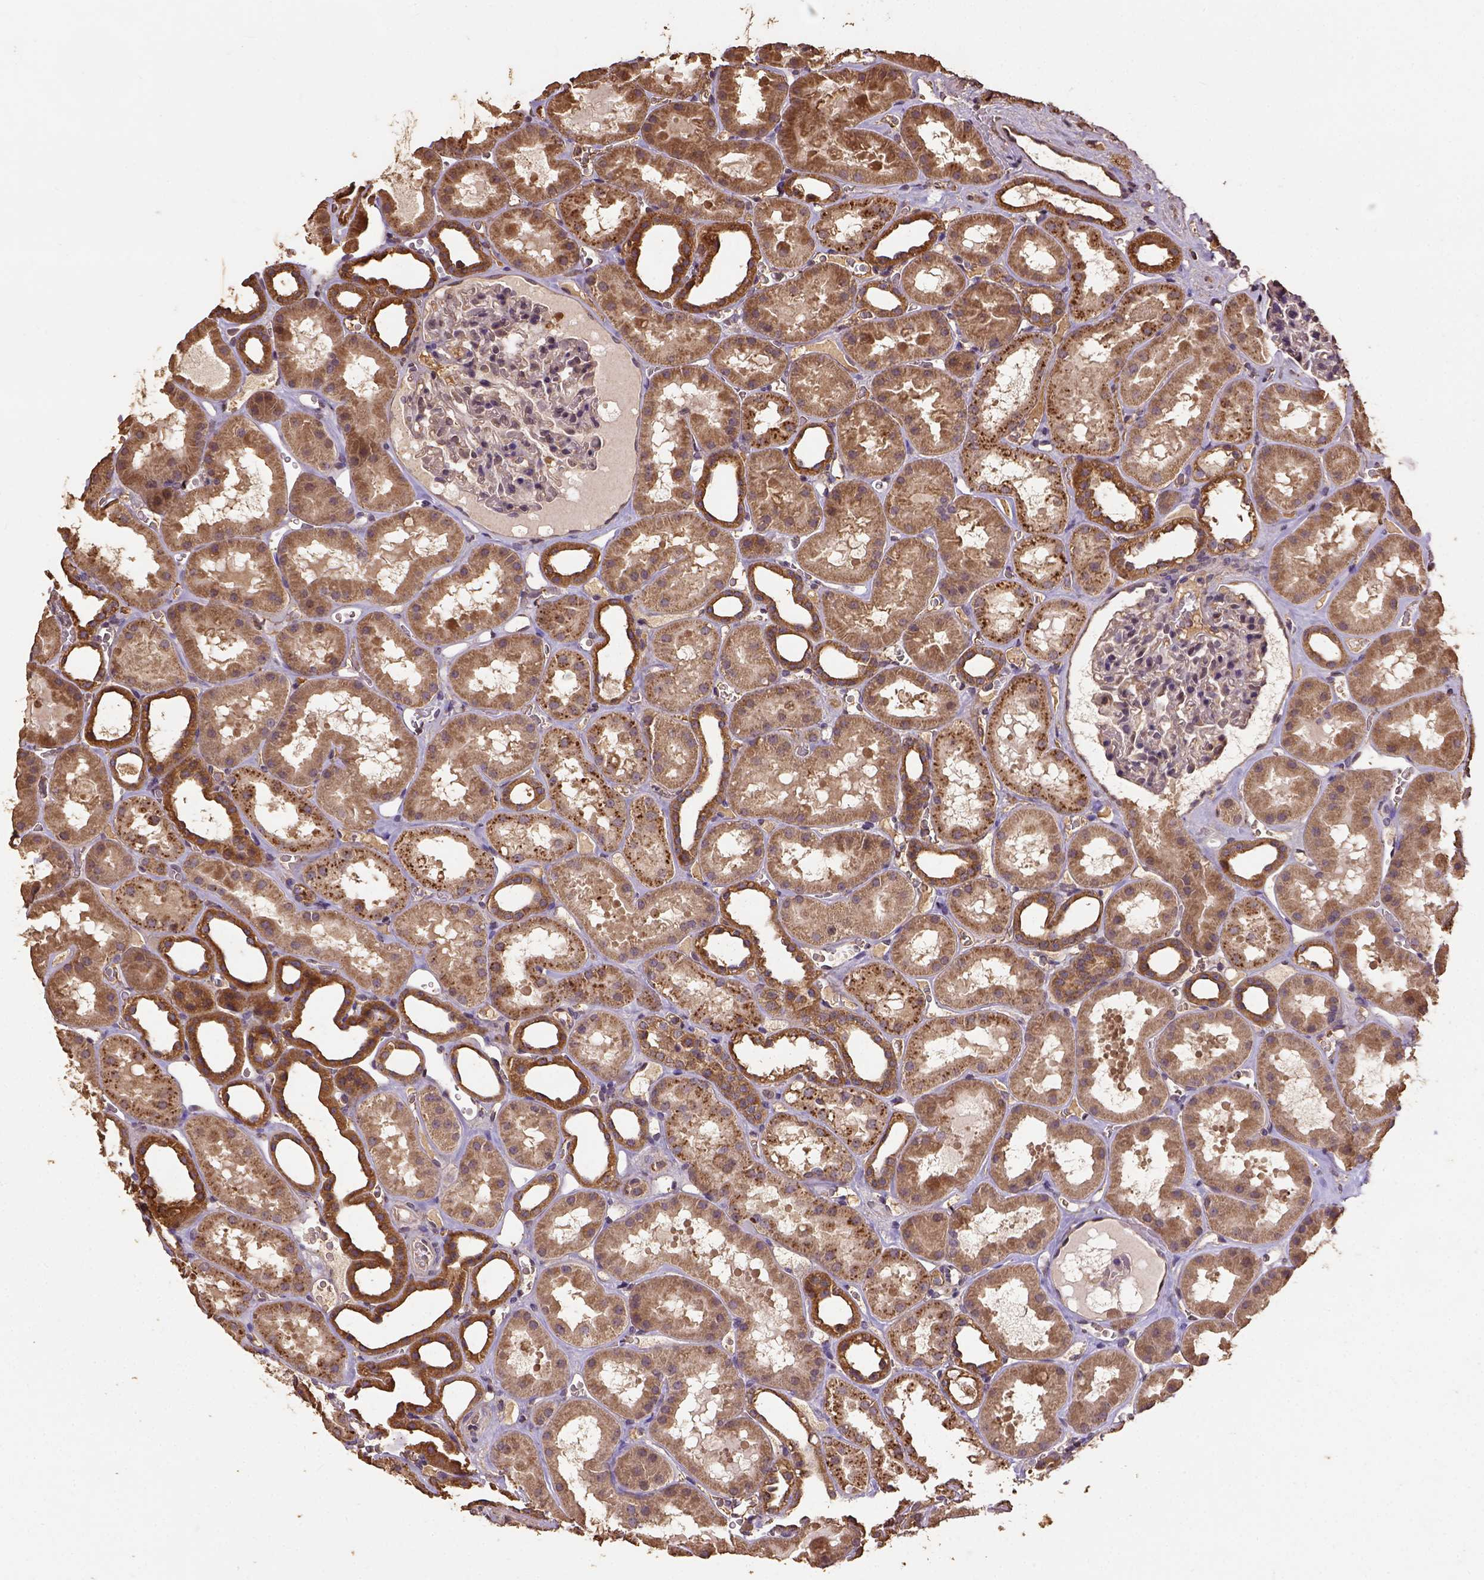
{"staining": {"intensity": "weak", "quantity": "<25%", "location": "cytoplasmic/membranous"}, "tissue": "kidney", "cell_type": "Cells in glomeruli", "image_type": "normal", "snomed": [{"axis": "morphology", "description": "Normal tissue, NOS"}, {"axis": "topography", "description": "Kidney"}], "caption": "DAB (3,3'-diaminobenzidine) immunohistochemical staining of unremarkable kidney shows no significant expression in cells in glomeruli. The staining is performed using DAB brown chromogen with nuclei counter-stained in using hematoxylin.", "gene": "ATP1B3", "patient": {"sex": "female", "age": 41}}